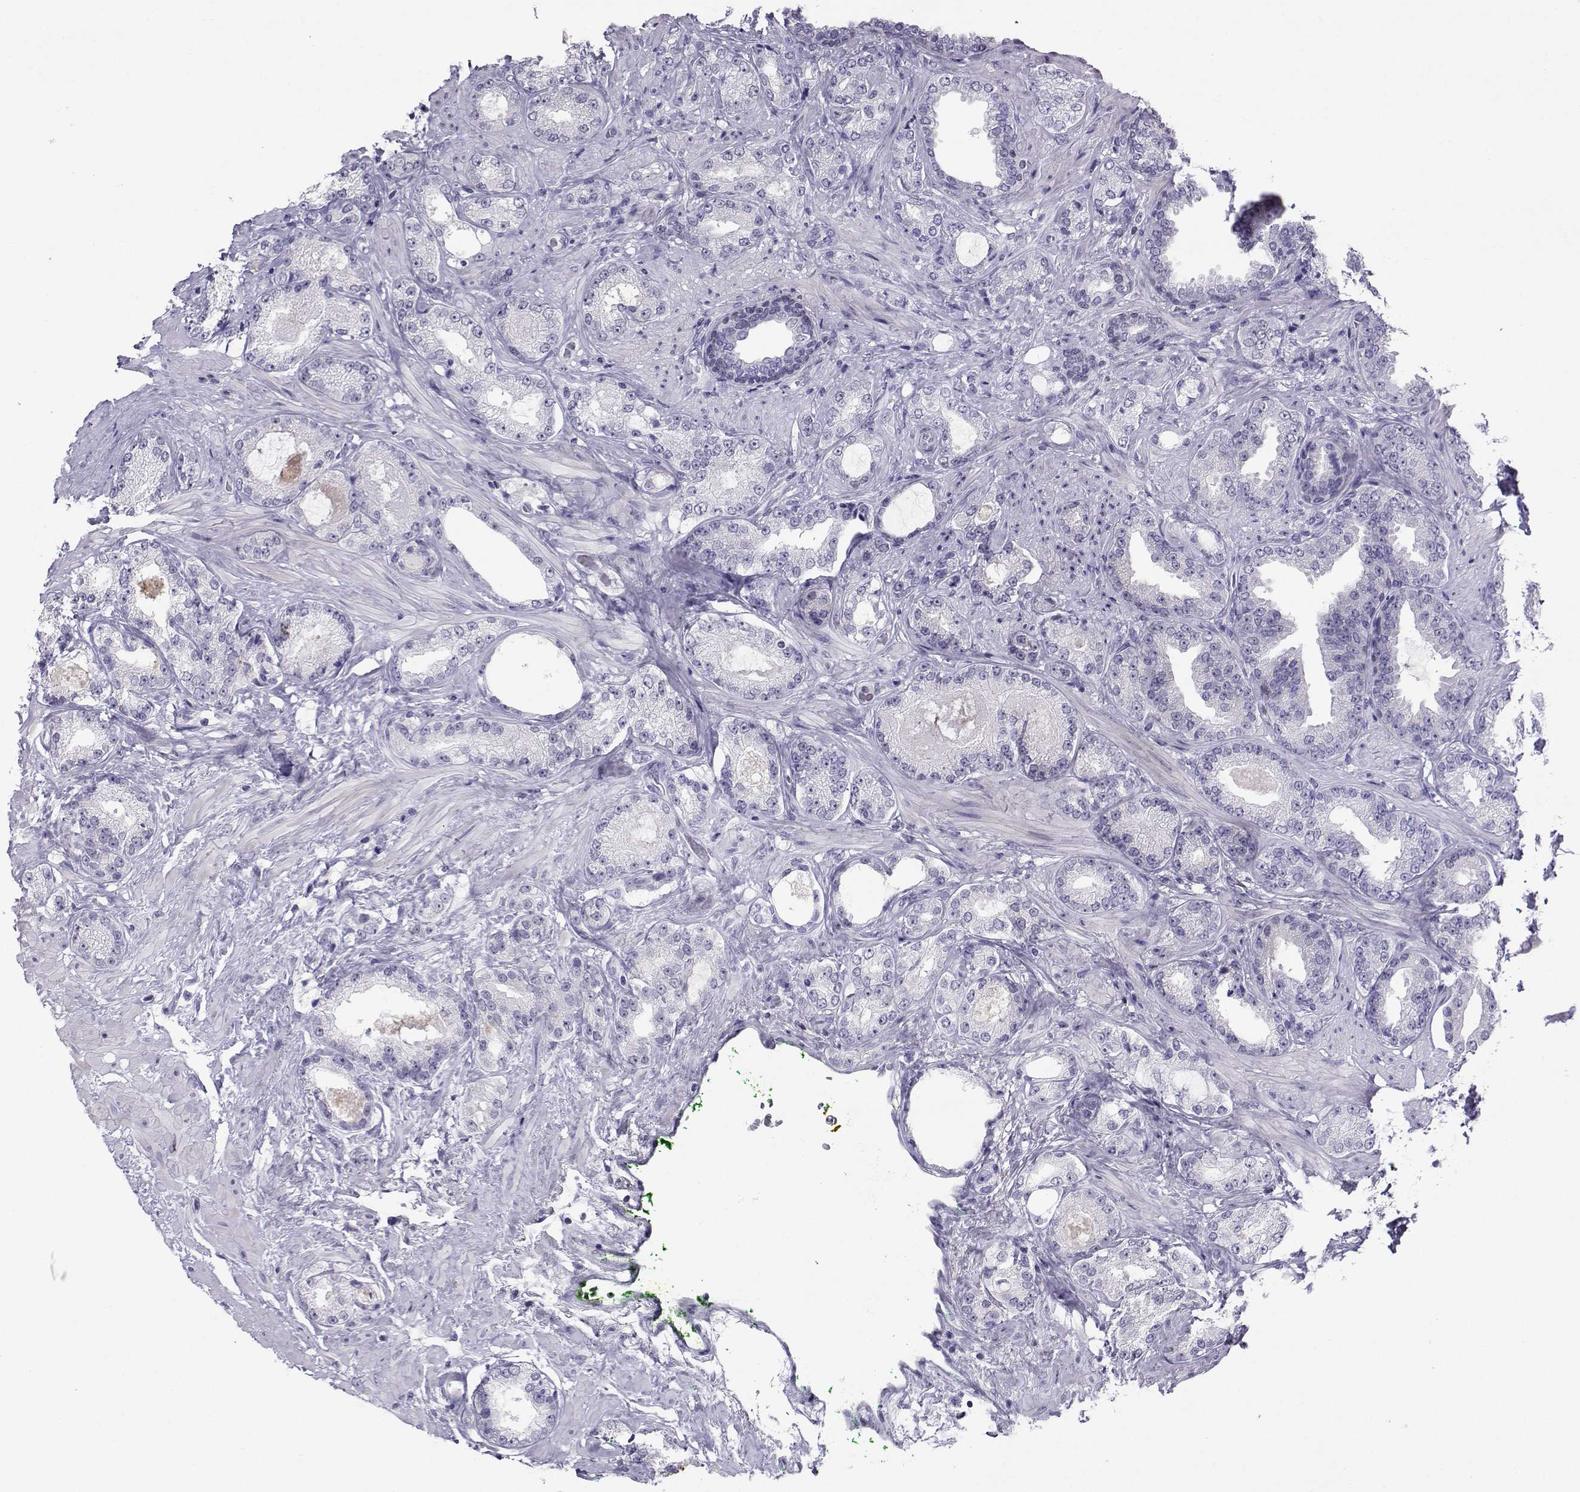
{"staining": {"intensity": "negative", "quantity": "none", "location": "none"}, "tissue": "prostate cancer", "cell_type": "Tumor cells", "image_type": "cancer", "snomed": [{"axis": "morphology", "description": "Adenocarcinoma, Low grade"}, {"axis": "topography", "description": "Prostate"}], "caption": "Photomicrograph shows no significant protein positivity in tumor cells of prostate cancer.", "gene": "PGK1", "patient": {"sex": "male", "age": 68}}